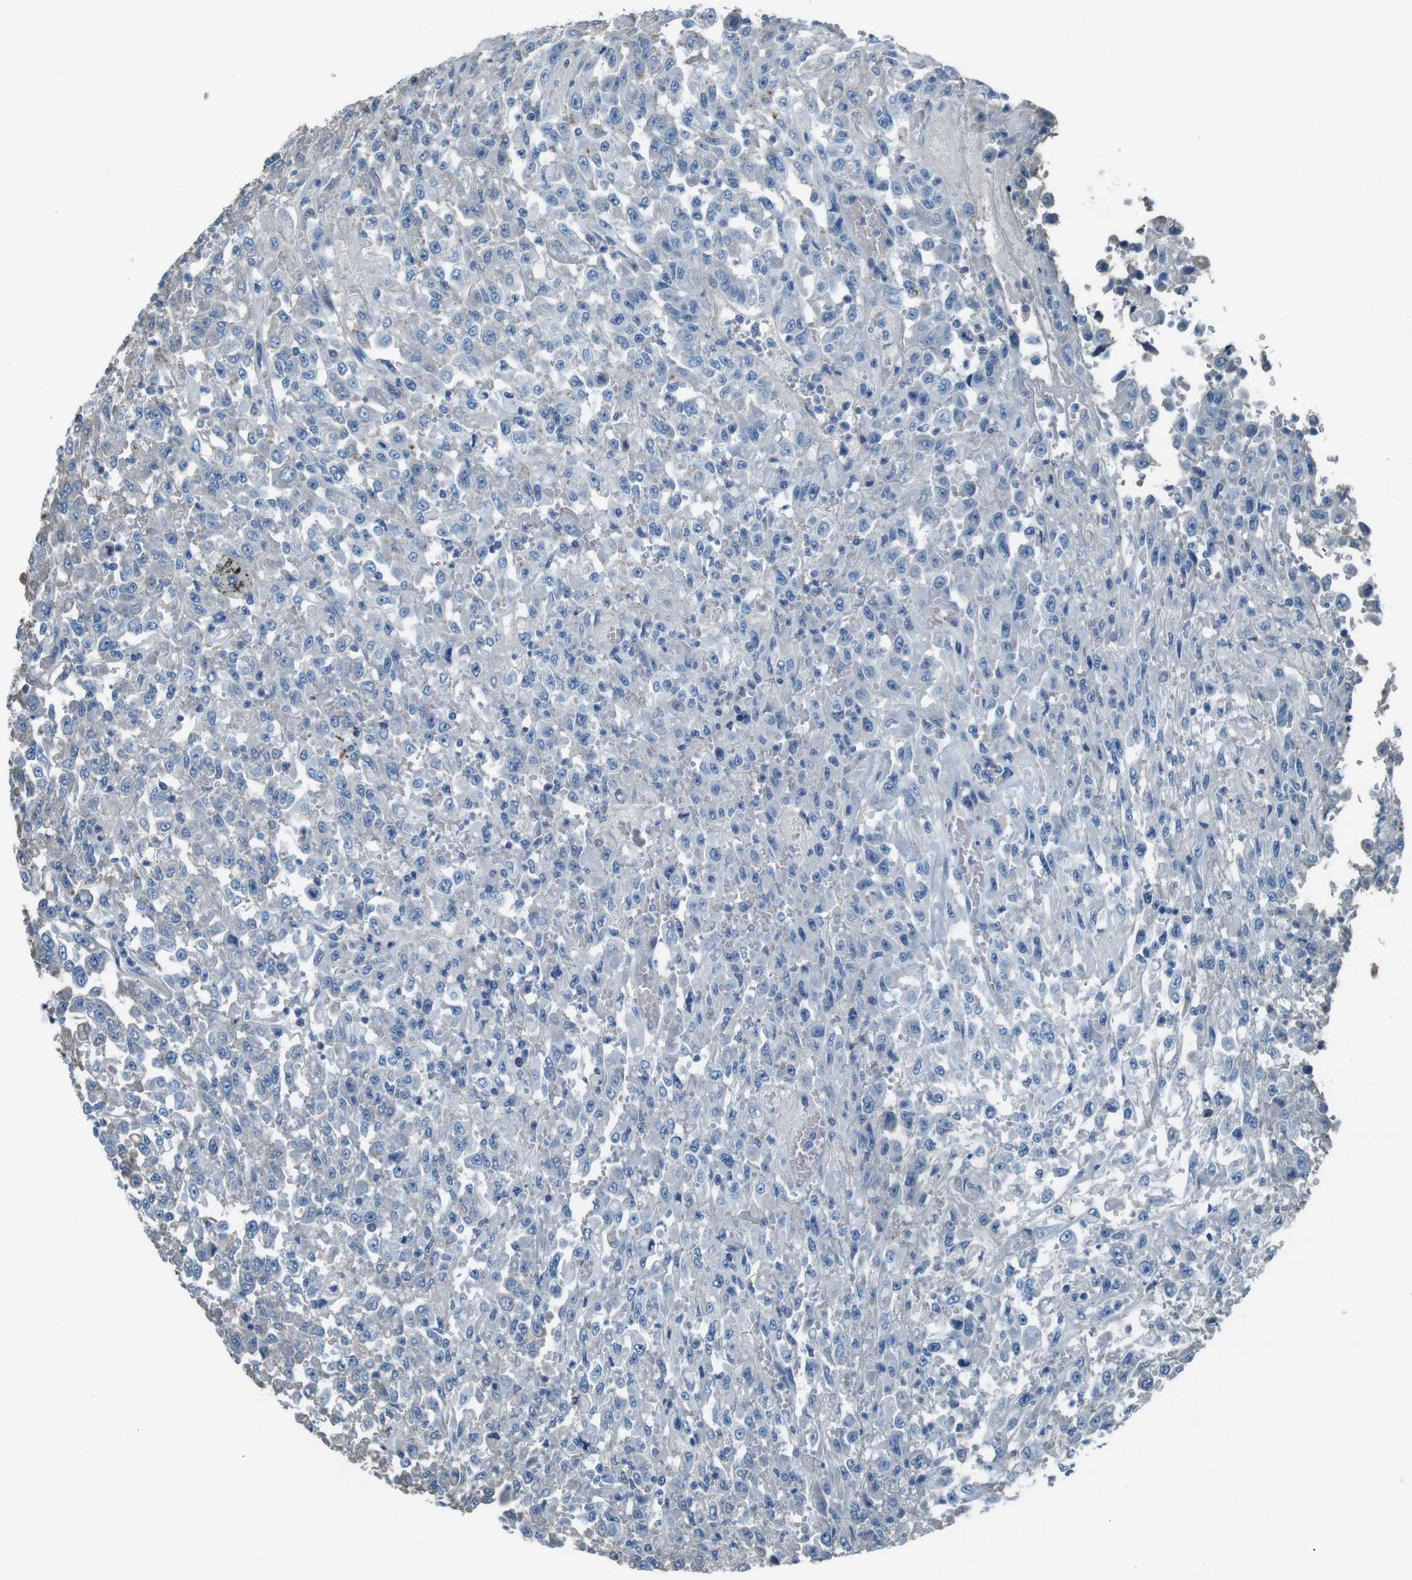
{"staining": {"intensity": "negative", "quantity": "none", "location": "none"}, "tissue": "urothelial cancer", "cell_type": "Tumor cells", "image_type": "cancer", "snomed": [{"axis": "morphology", "description": "Urothelial carcinoma, High grade"}, {"axis": "topography", "description": "Urinary bladder"}], "caption": "This image is of urothelial cancer stained with IHC to label a protein in brown with the nuclei are counter-stained blue. There is no staining in tumor cells.", "gene": "LEP", "patient": {"sex": "male", "age": 46}}